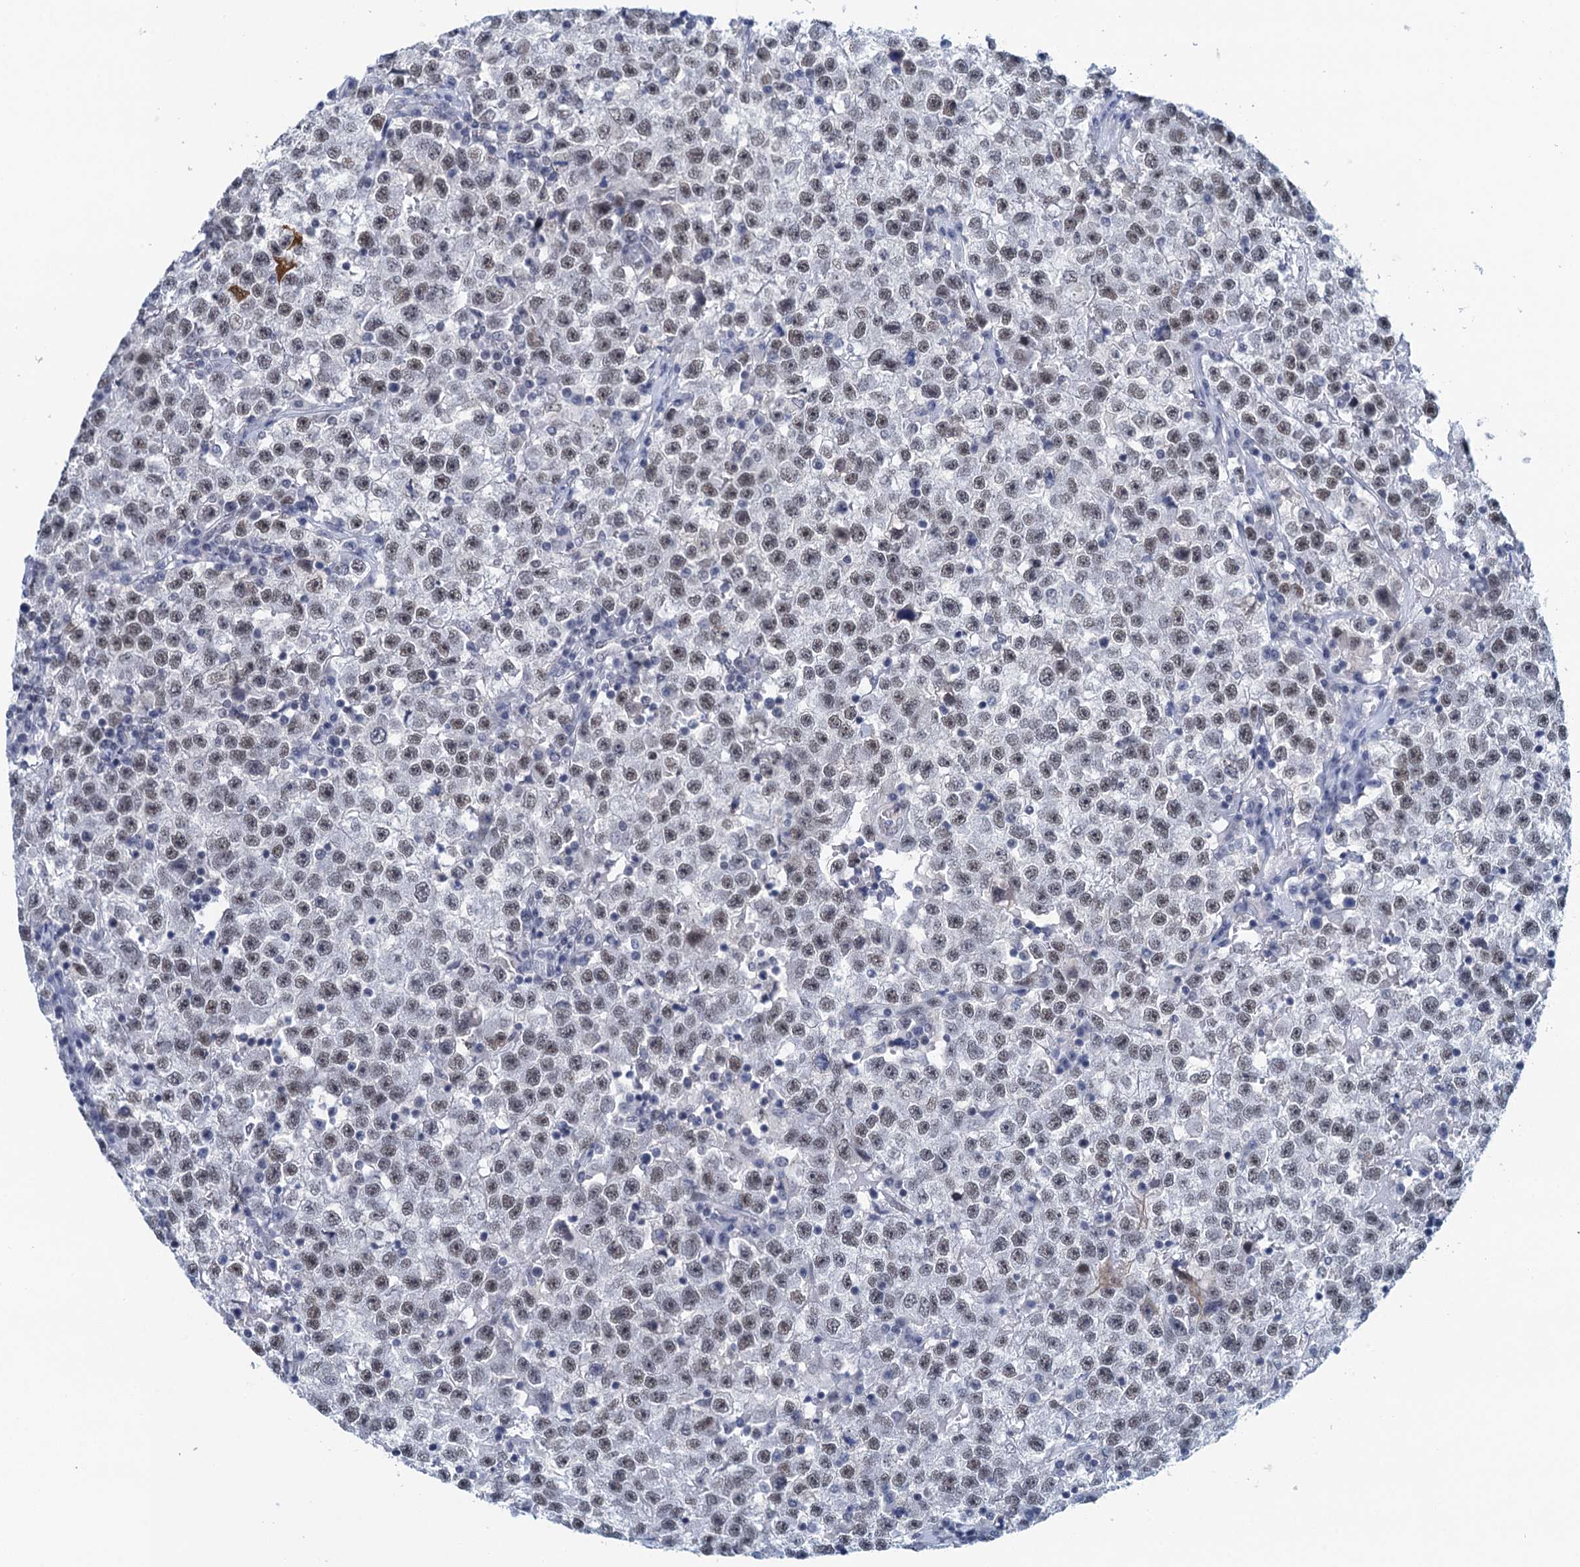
{"staining": {"intensity": "weak", "quantity": ">75%", "location": "nuclear"}, "tissue": "testis cancer", "cell_type": "Tumor cells", "image_type": "cancer", "snomed": [{"axis": "morphology", "description": "Seminoma, NOS"}, {"axis": "topography", "description": "Testis"}], "caption": "A brown stain highlights weak nuclear positivity of a protein in testis cancer tumor cells.", "gene": "EPS8L1", "patient": {"sex": "male", "age": 22}}